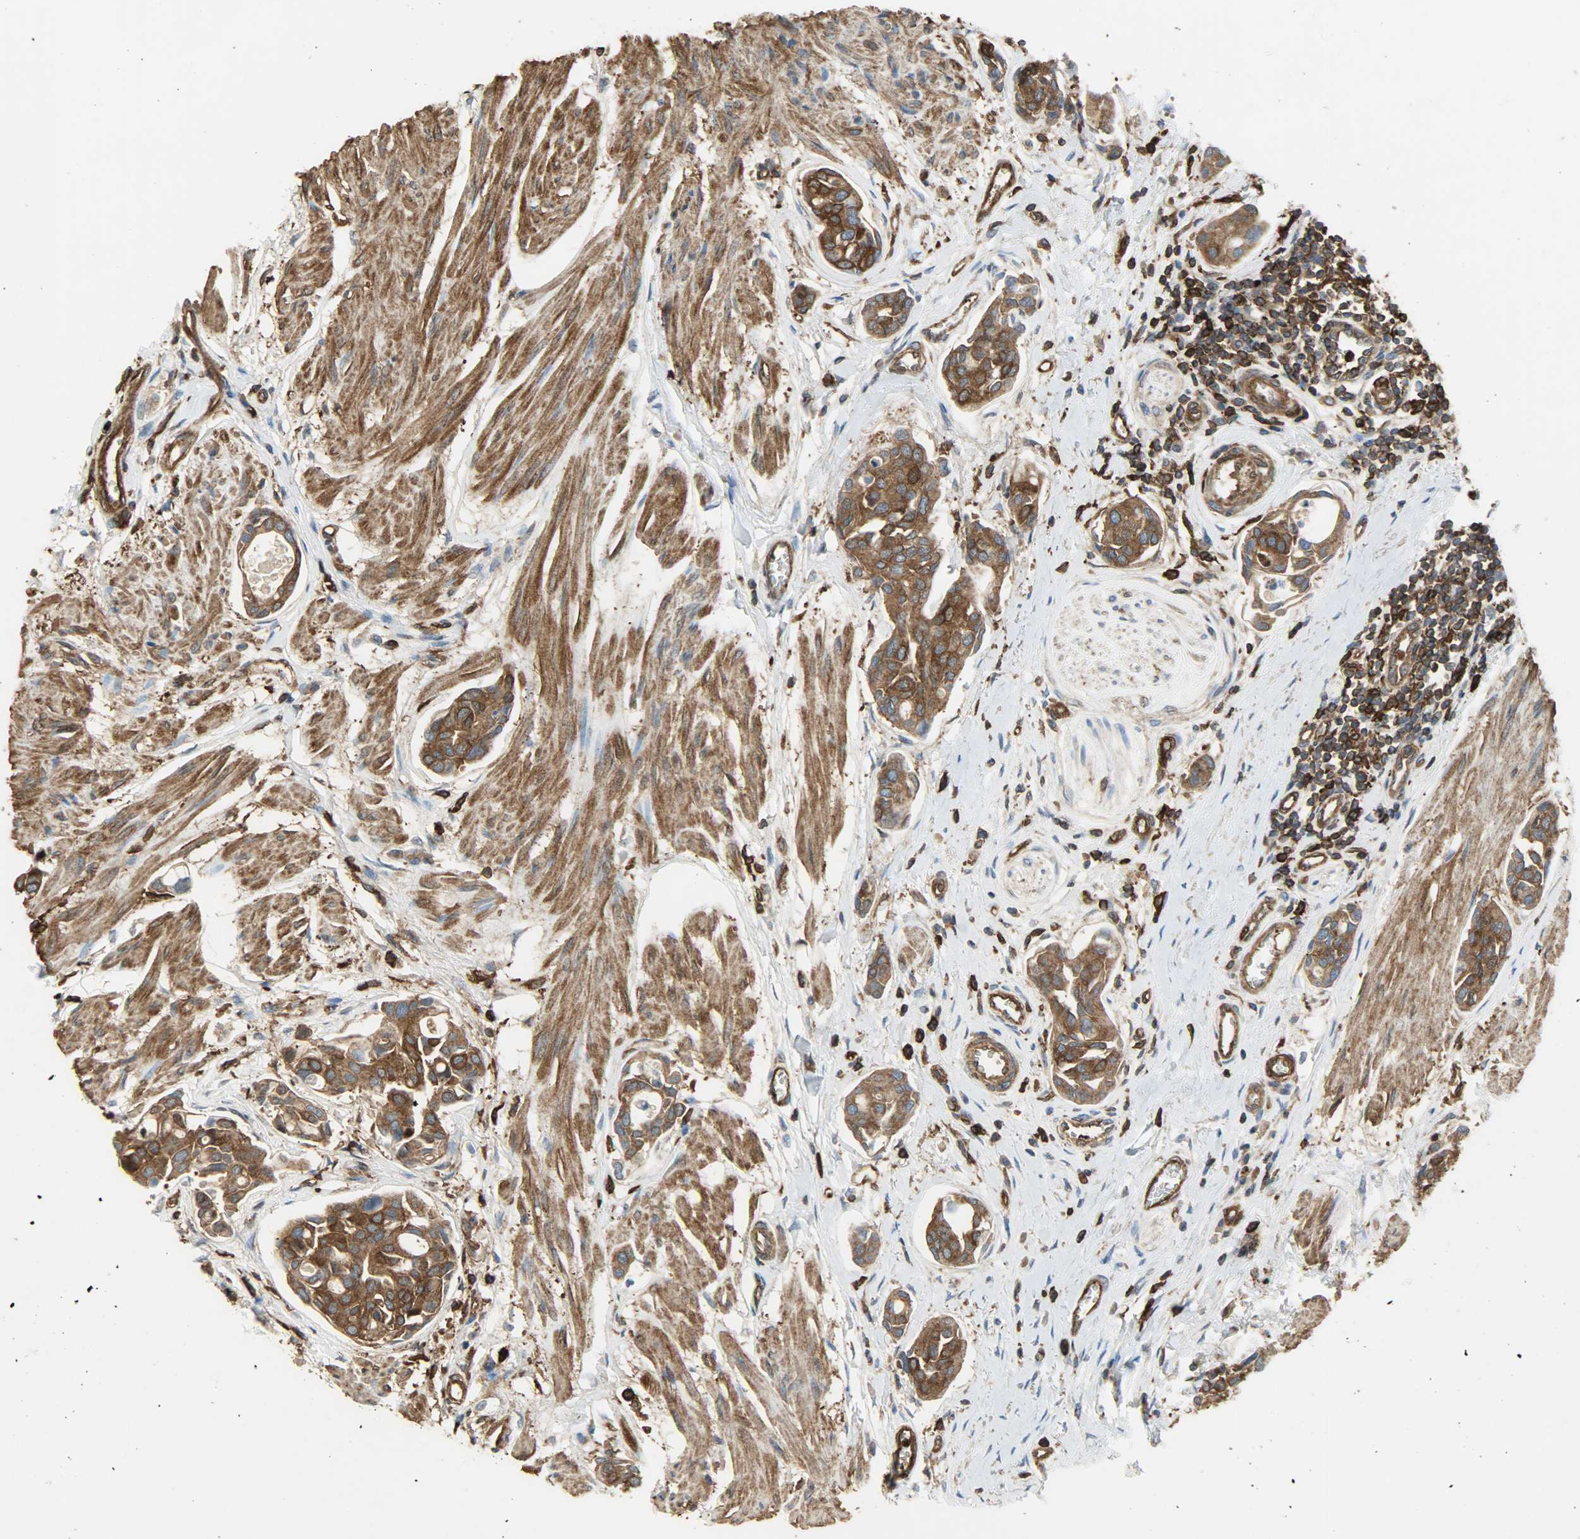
{"staining": {"intensity": "strong", "quantity": ">75%", "location": "cytoplasmic/membranous"}, "tissue": "urothelial cancer", "cell_type": "Tumor cells", "image_type": "cancer", "snomed": [{"axis": "morphology", "description": "Urothelial carcinoma, High grade"}, {"axis": "topography", "description": "Urinary bladder"}], "caption": "Urothelial cancer tissue displays strong cytoplasmic/membranous staining in approximately >75% of tumor cells, visualized by immunohistochemistry.", "gene": "VASP", "patient": {"sex": "male", "age": 78}}